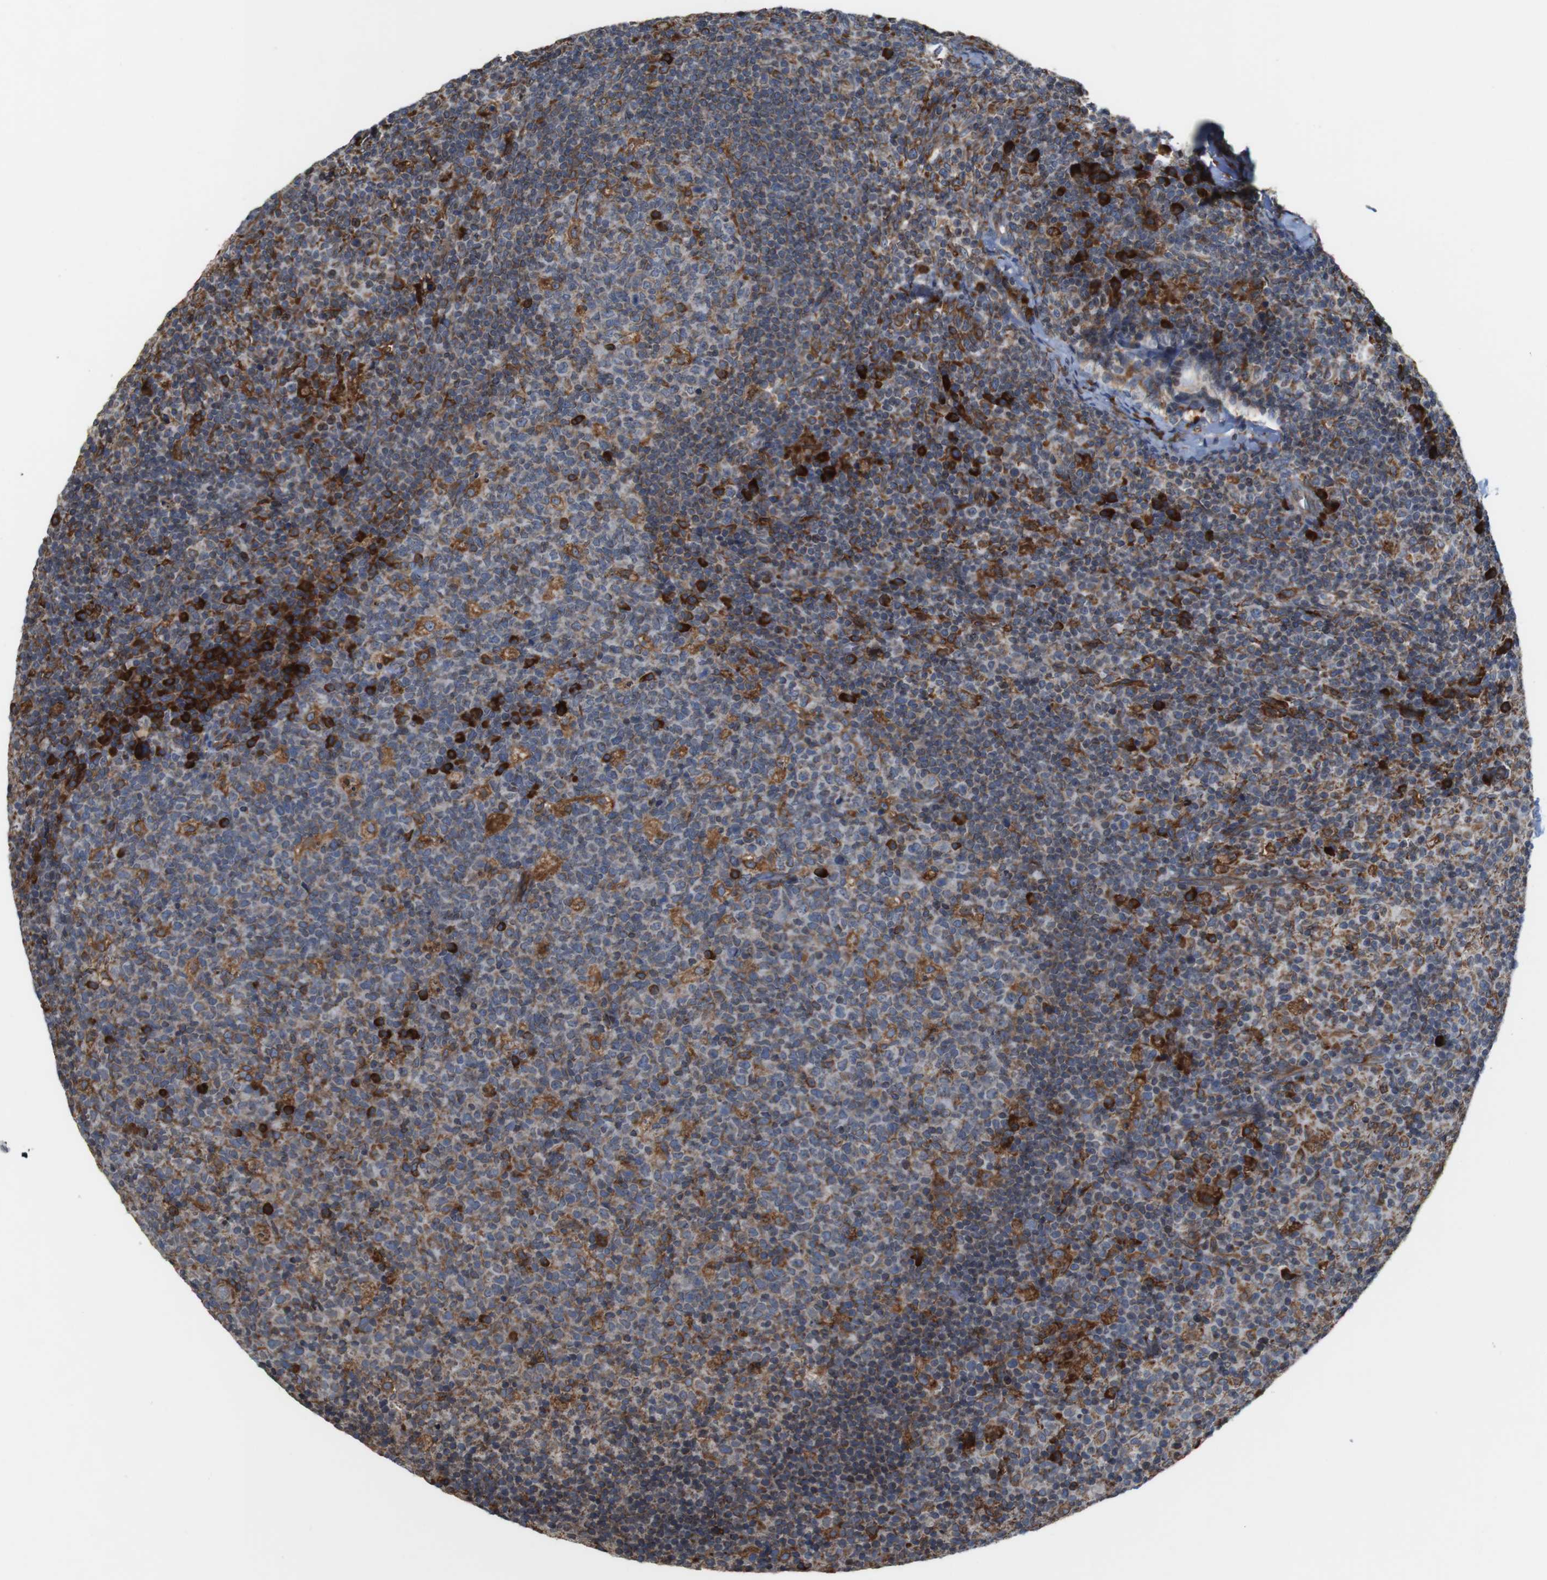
{"staining": {"intensity": "strong", "quantity": "<25%", "location": "cytoplasmic/membranous"}, "tissue": "lymph node", "cell_type": "Germinal center cells", "image_type": "normal", "snomed": [{"axis": "morphology", "description": "Normal tissue, NOS"}, {"axis": "morphology", "description": "Inflammation, NOS"}, {"axis": "topography", "description": "Lymph node"}], "caption": "Brown immunohistochemical staining in unremarkable human lymph node exhibits strong cytoplasmic/membranous positivity in about <25% of germinal center cells.", "gene": "UGGT1", "patient": {"sex": "male", "age": 55}}